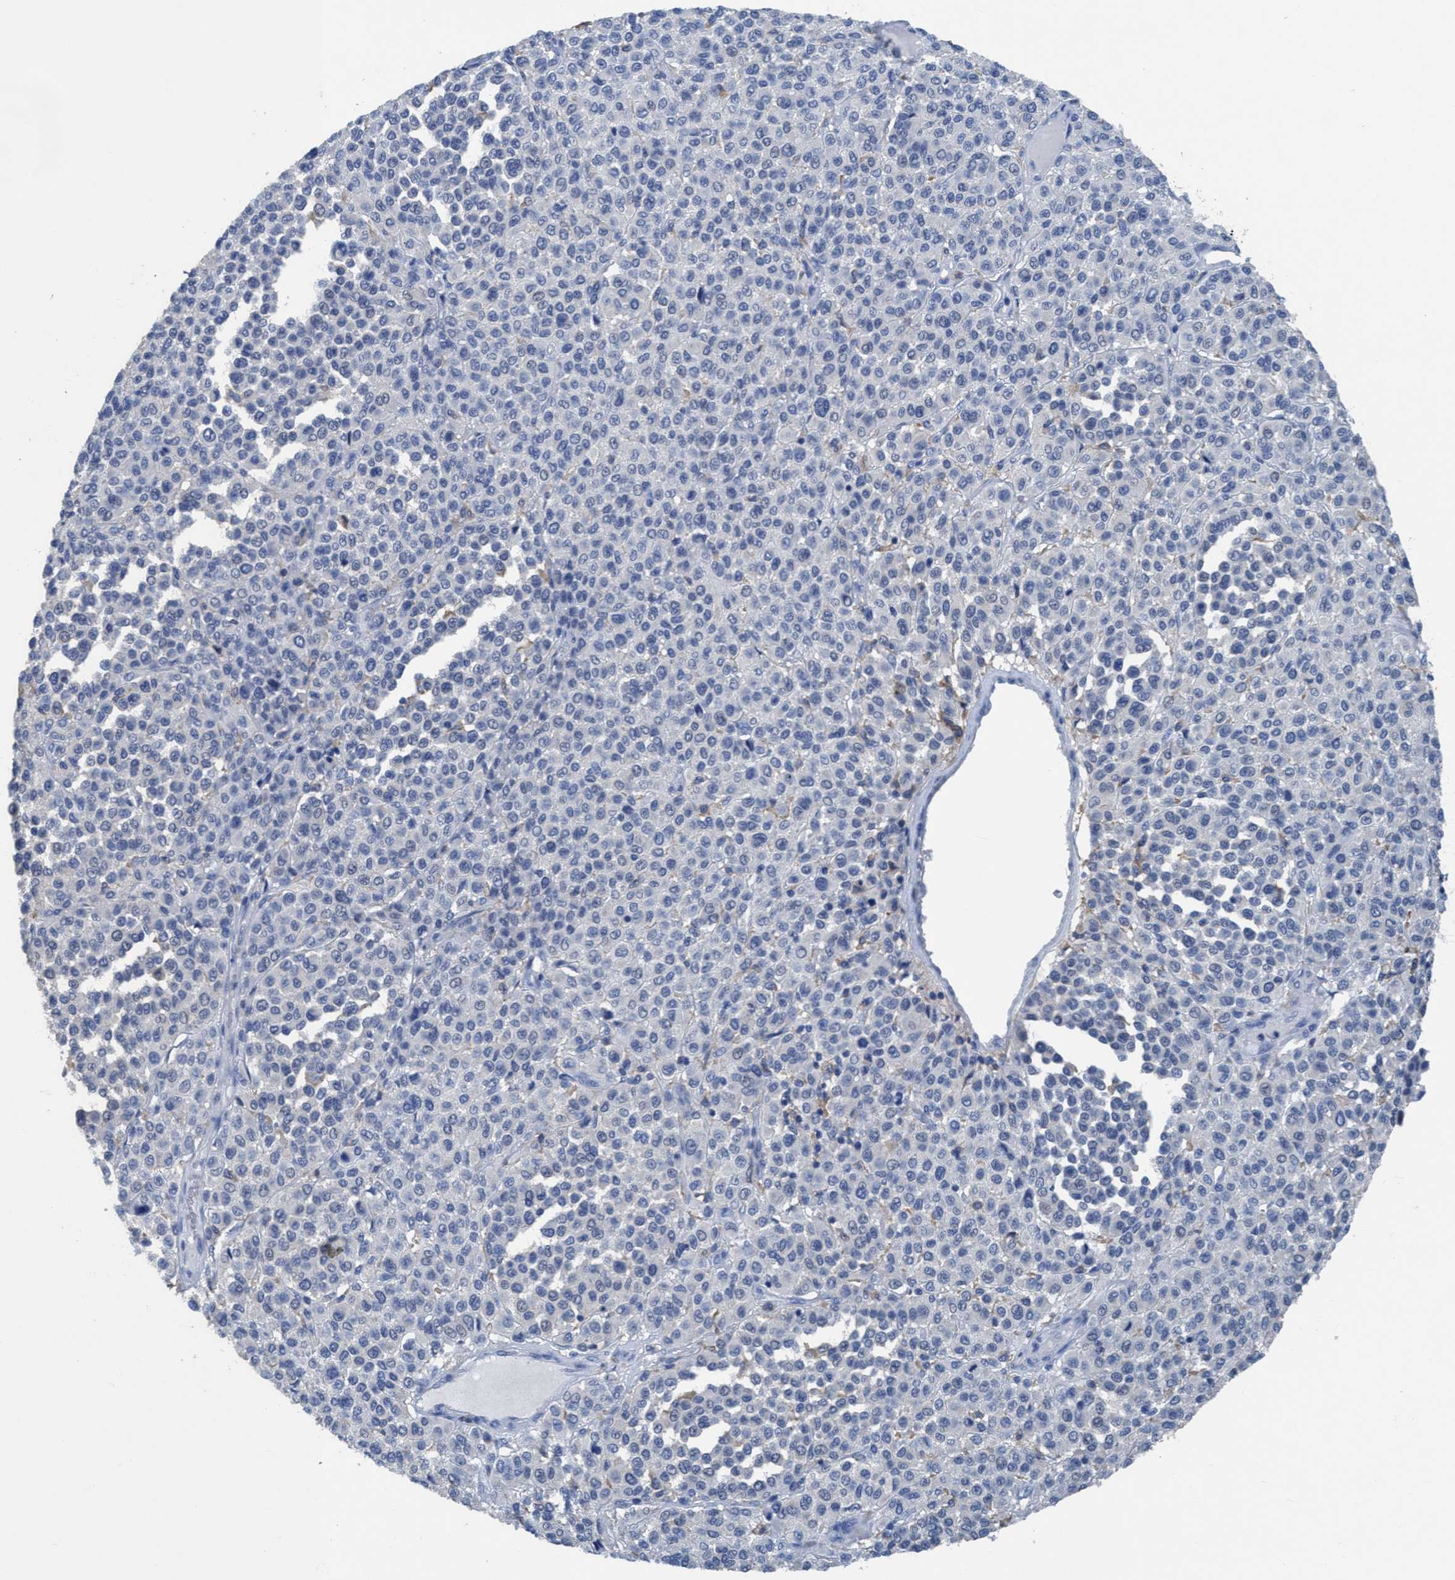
{"staining": {"intensity": "negative", "quantity": "none", "location": "none"}, "tissue": "melanoma", "cell_type": "Tumor cells", "image_type": "cancer", "snomed": [{"axis": "morphology", "description": "Malignant melanoma, Metastatic site"}, {"axis": "topography", "description": "Pancreas"}], "caption": "Immunohistochemistry (IHC) of human malignant melanoma (metastatic site) demonstrates no positivity in tumor cells.", "gene": "DNAI1", "patient": {"sex": "female", "age": 30}}